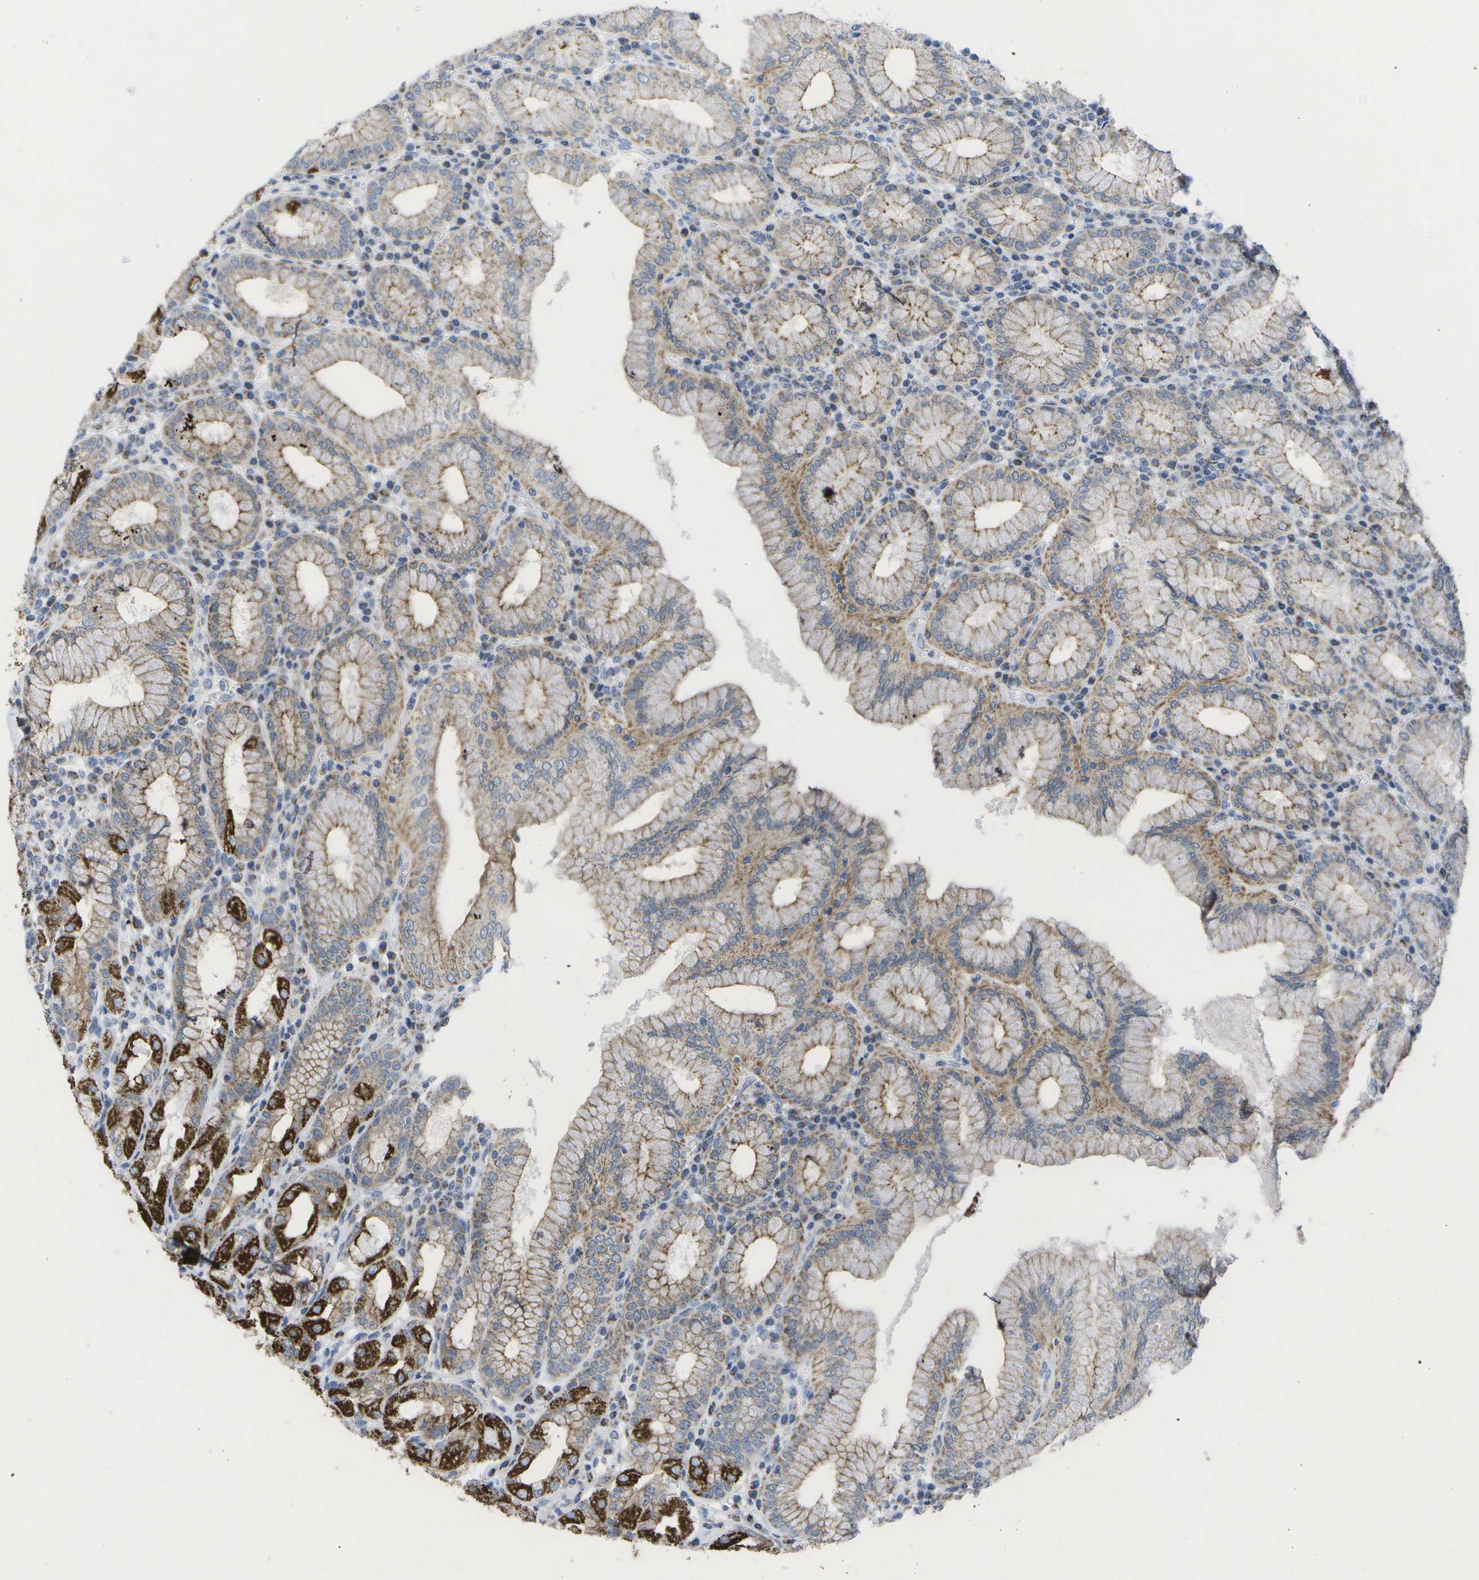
{"staining": {"intensity": "strong", "quantity": "25%-75%", "location": "cytoplasmic/membranous"}, "tissue": "stomach", "cell_type": "Glandular cells", "image_type": "normal", "snomed": [{"axis": "morphology", "description": "Normal tissue, NOS"}, {"axis": "topography", "description": "Stomach"}, {"axis": "topography", "description": "Stomach, lower"}], "caption": "Protein staining by immunohistochemistry exhibits strong cytoplasmic/membranous positivity in approximately 25%-75% of glandular cells in benign stomach. The staining was performed using DAB (3,3'-diaminobenzidine), with brown indicating positive protein expression. Nuclei are stained blue with hematoxylin.", "gene": "TMEM223", "patient": {"sex": "female", "age": 56}}